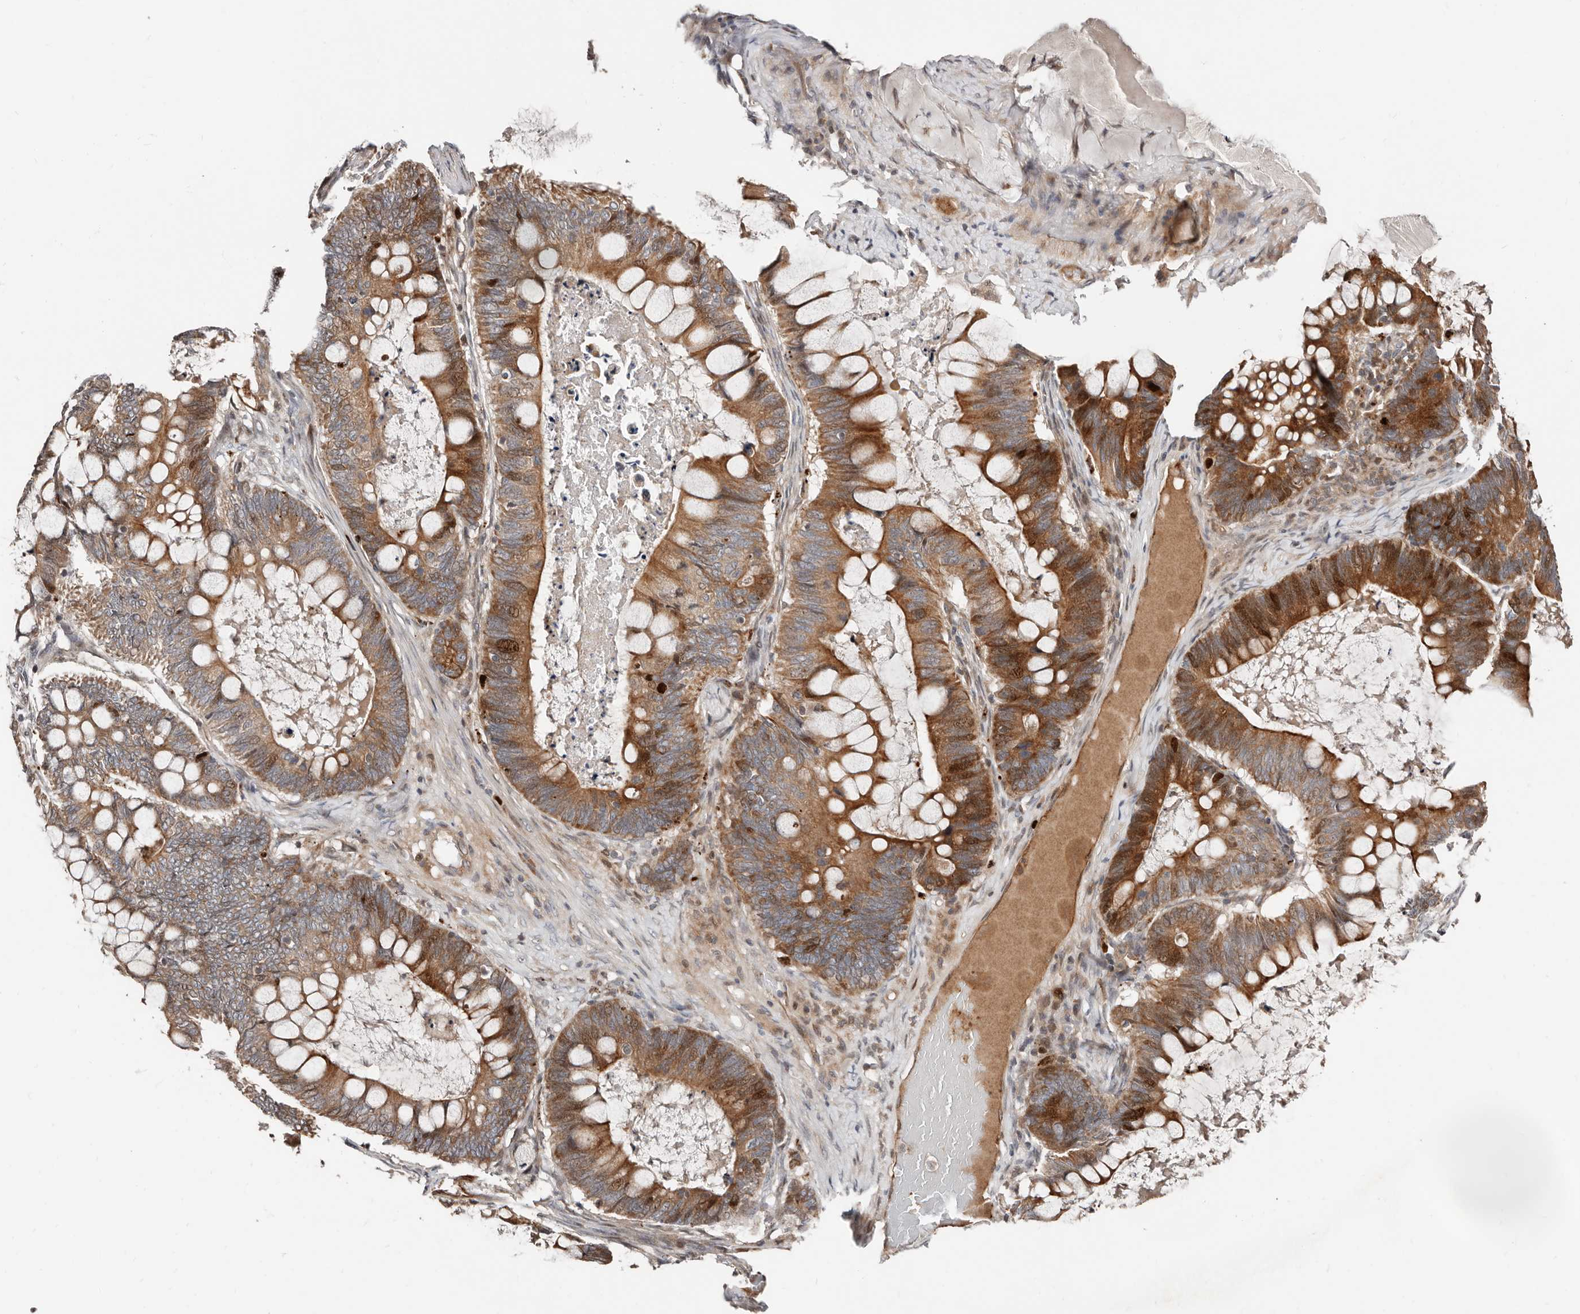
{"staining": {"intensity": "strong", "quantity": ">75%", "location": "cytoplasmic/membranous"}, "tissue": "ovarian cancer", "cell_type": "Tumor cells", "image_type": "cancer", "snomed": [{"axis": "morphology", "description": "Cystadenocarcinoma, mucinous, NOS"}, {"axis": "topography", "description": "Ovary"}], "caption": "A micrograph of human ovarian mucinous cystadenocarcinoma stained for a protein demonstrates strong cytoplasmic/membranous brown staining in tumor cells. Nuclei are stained in blue.", "gene": "SMYD4", "patient": {"sex": "female", "age": 61}}